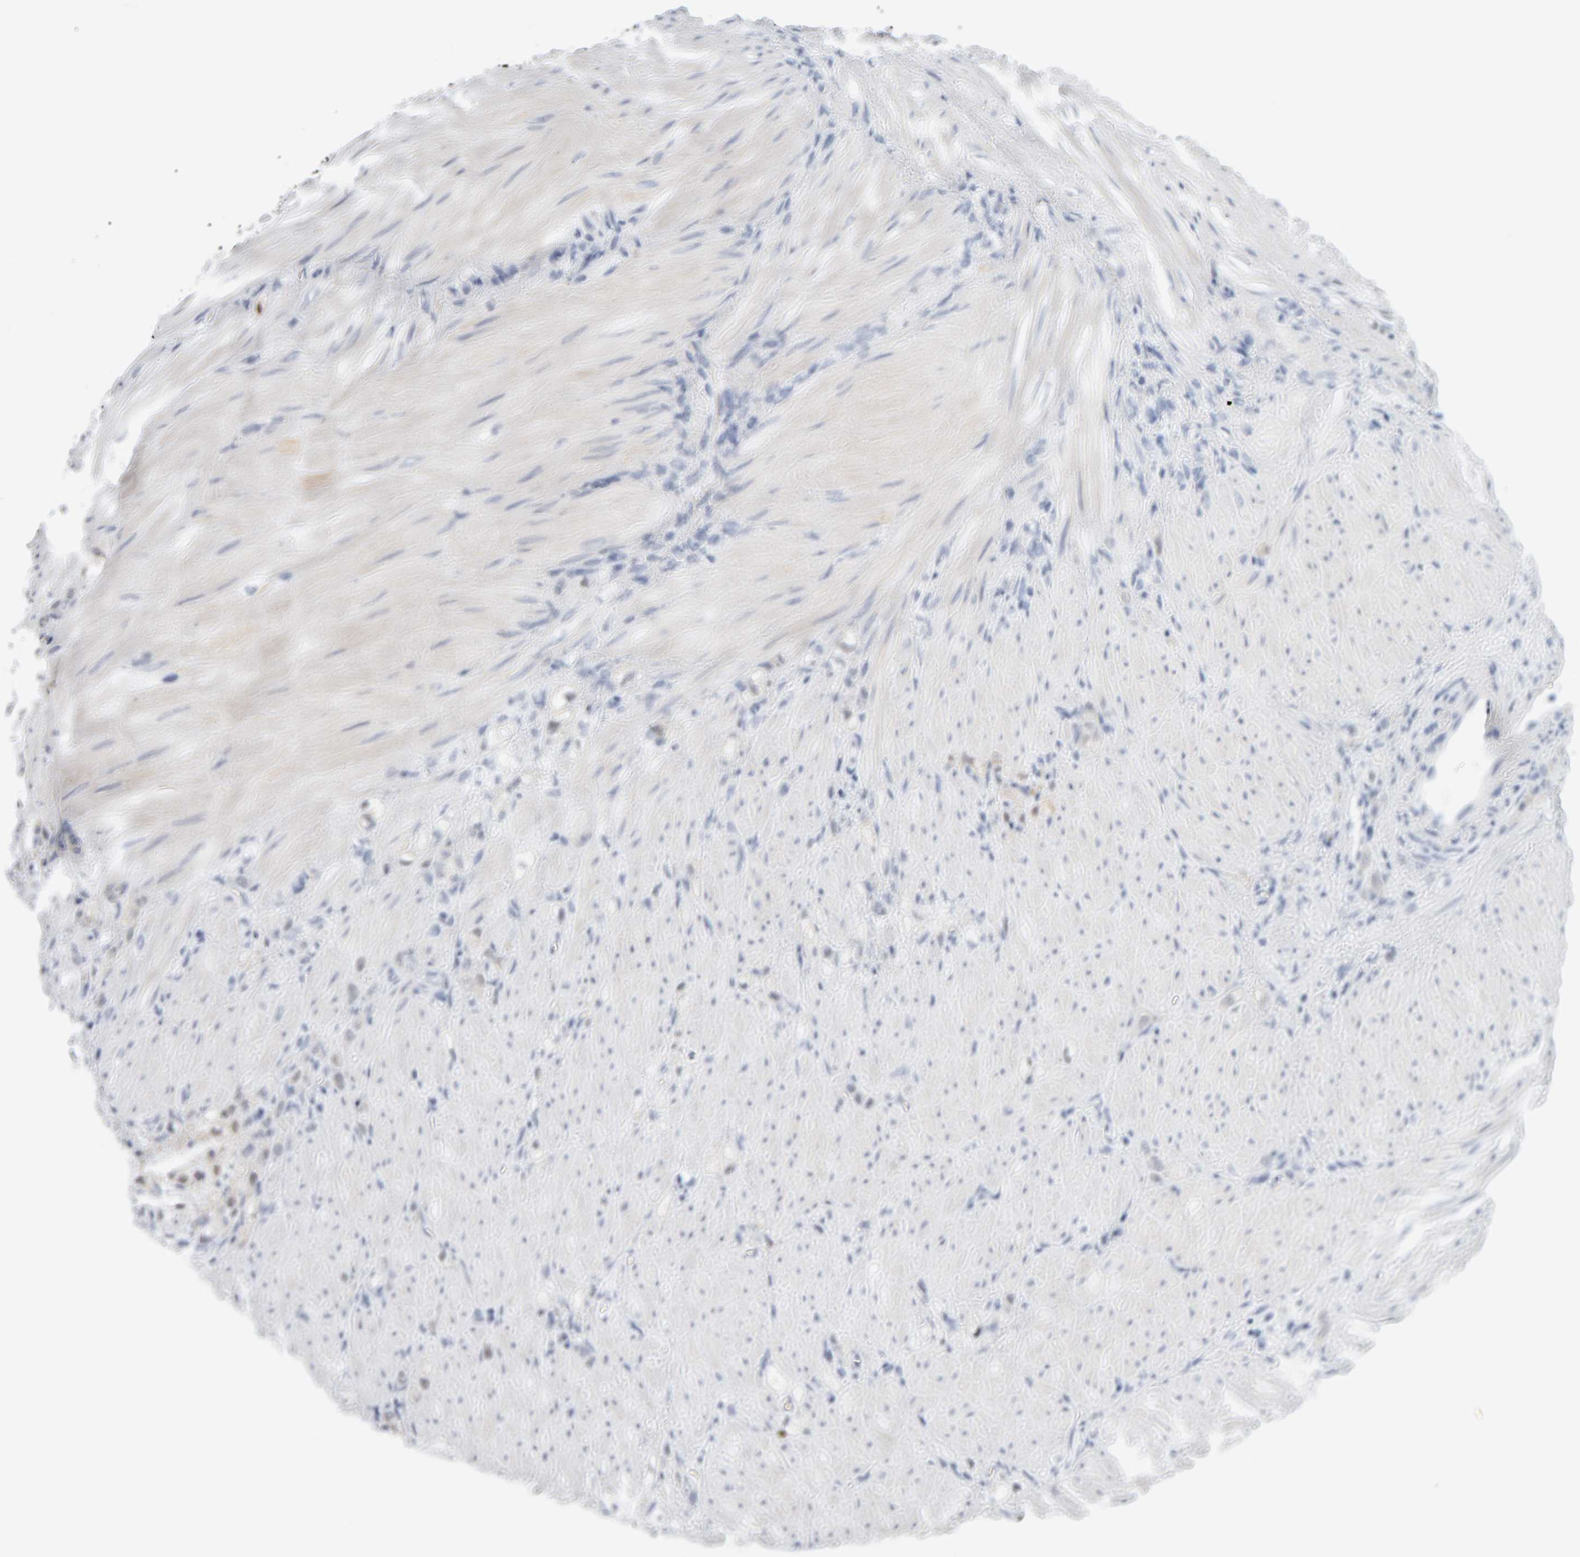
{"staining": {"intensity": "negative", "quantity": "none", "location": "none"}, "tissue": "stomach cancer", "cell_type": "Tumor cells", "image_type": "cancer", "snomed": [{"axis": "morphology", "description": "Normal tissue, NOS"}, {"axis": "morphology", "description": "Adenocarcinoma, NOS"}, {"axis": "topography", "description": "Stomach"}], "caption": "Stomach cancer was stained to show a protein in brown. There is no significant positivity in tumor cells. The staining was performed using DAB to visualize the protein expression in brown, while the nuclei were stained in blue with hematoxylin (Magnification: 20x).", "gene": "CTH", "patient": {"sex": "male", "age": 82}}